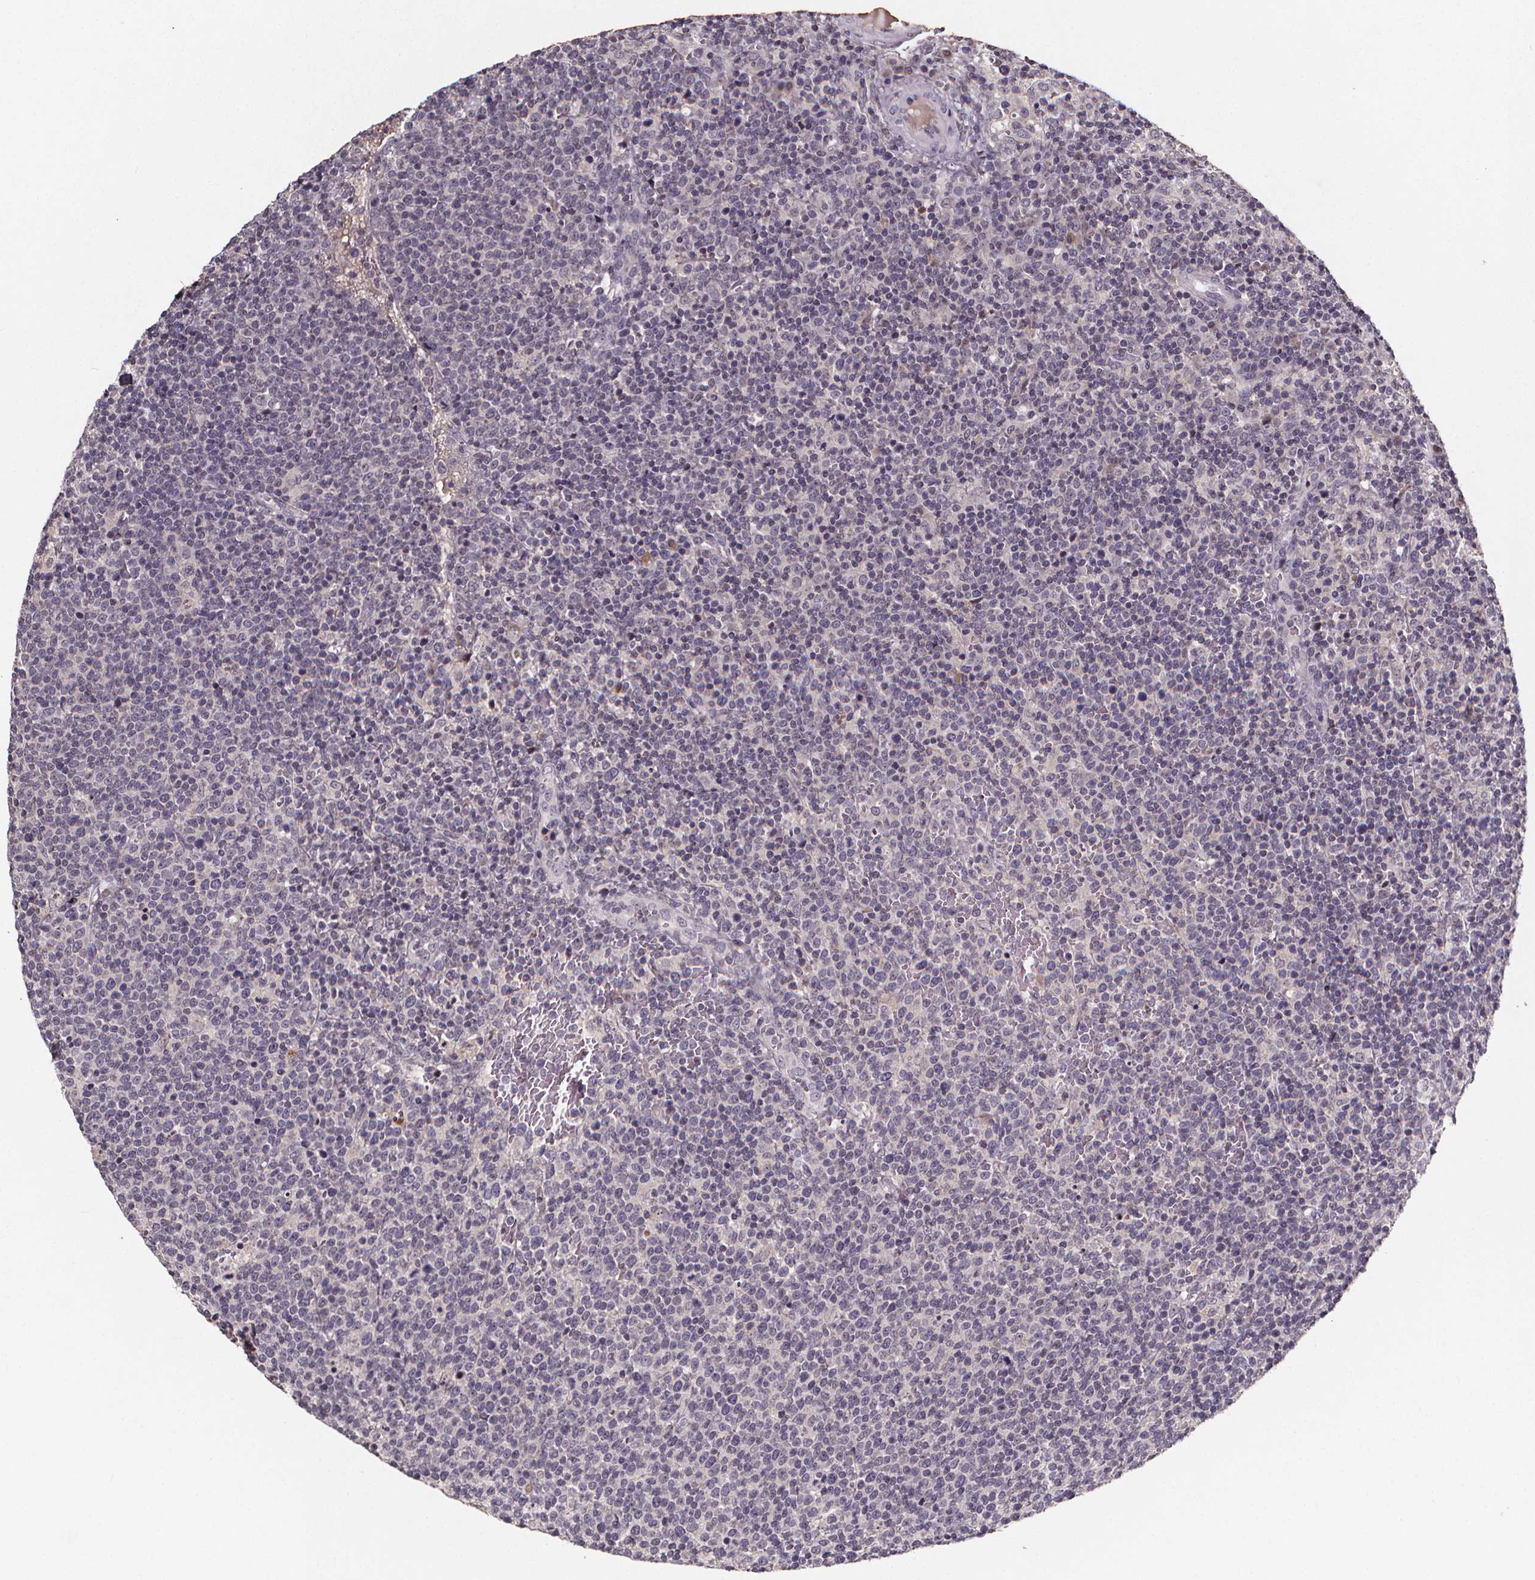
{"staining": {"intensity": "negative", "quantity": "none", "location": "none"}, "tissue": "lymphoma", "cell_type": "Tumor cells", "image_type": "cancer", "snomed": [{"axis": "morphology", "description": "Malignant lymphoma, non-Hodgkin's type, High grade"}, {"axis": "topography", "description": "Lymph node"}], "caption": "Micrograph shows no significant protein staining in tumor cells of lymphoma.", "gene": "SPAG8", "patient": {"sex": "male", "age": 61}}